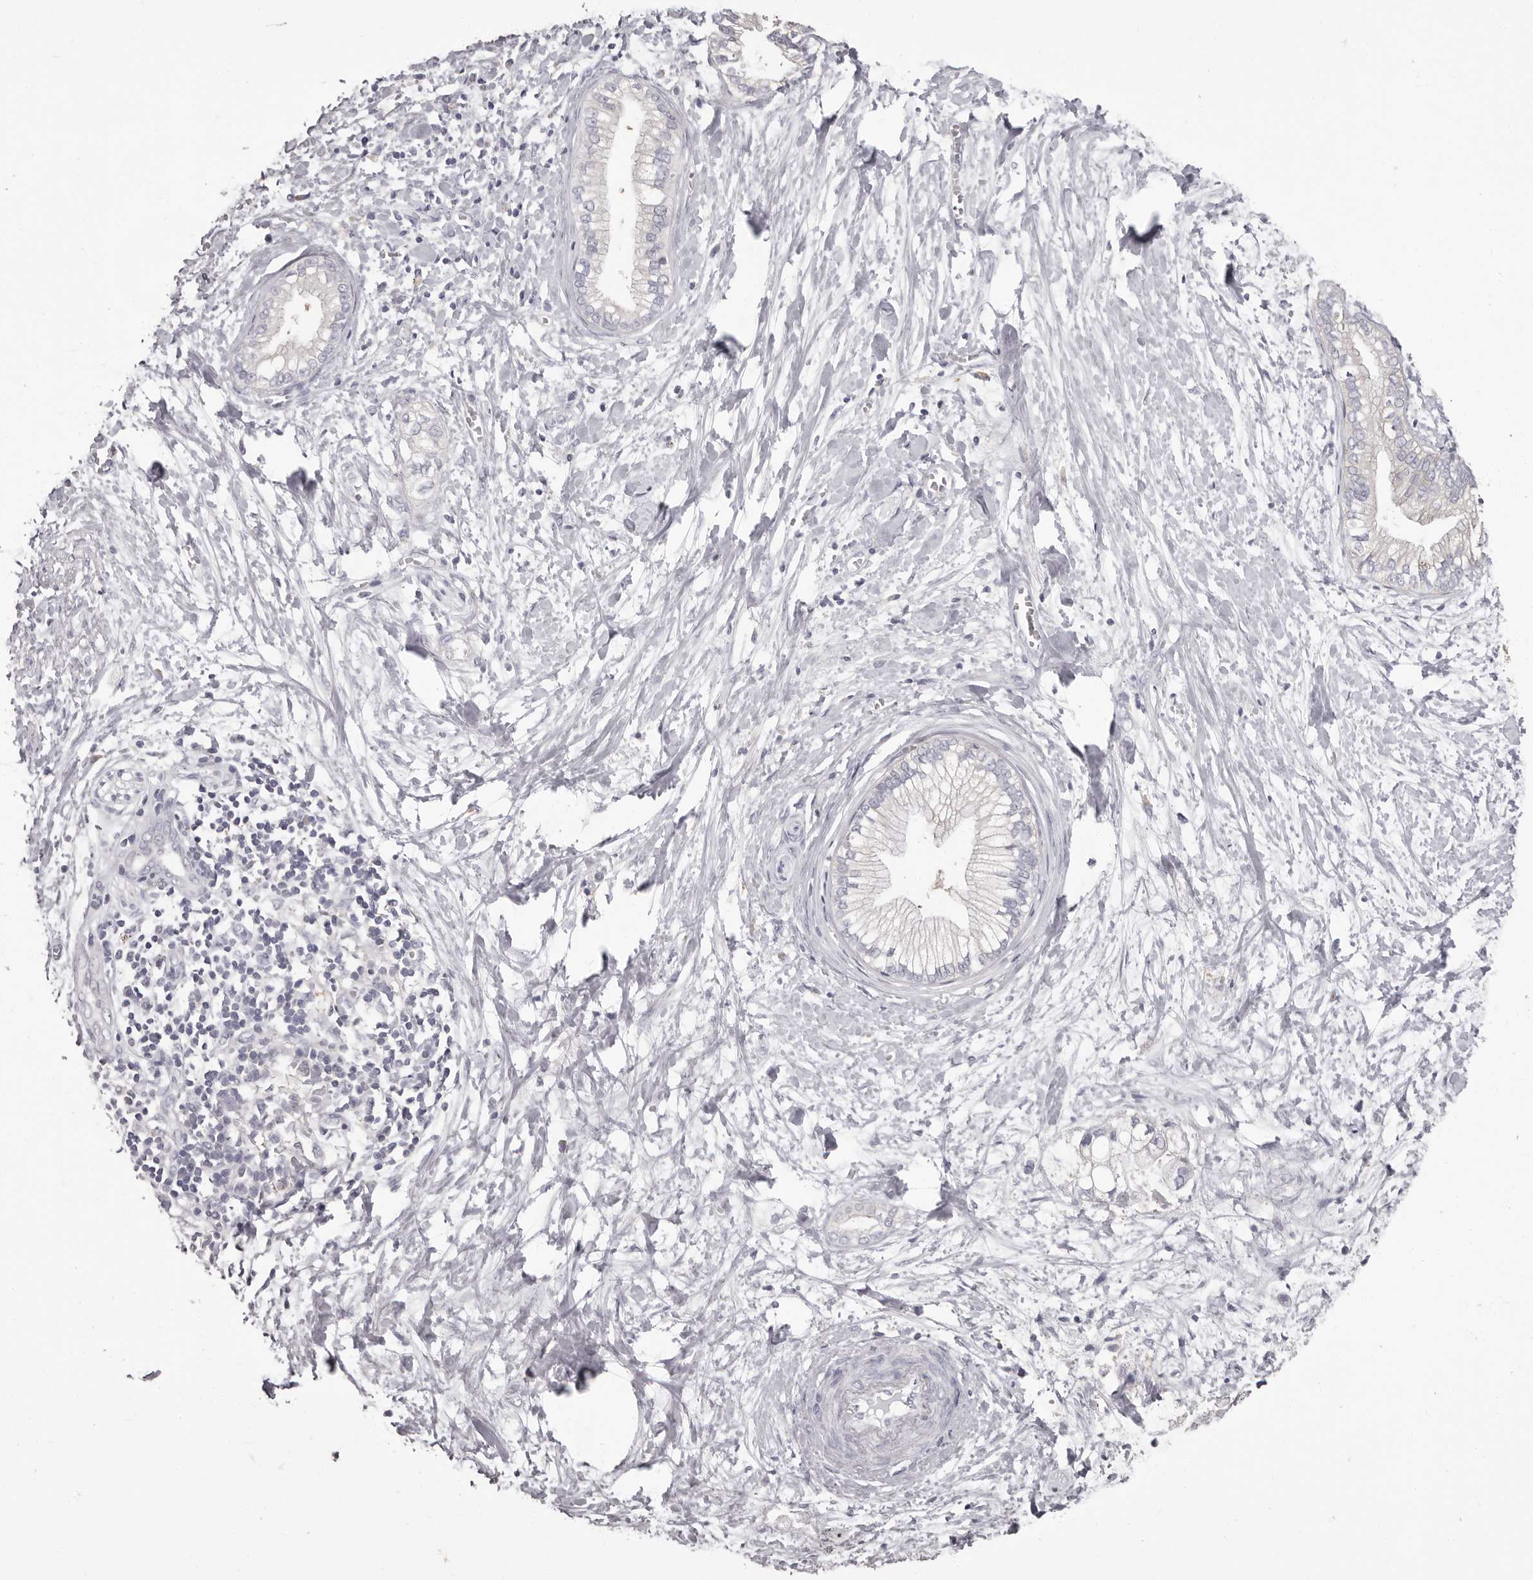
{"staining": {"intensity": "negative", "quantity": "none", "location": "none"}, "tissue": "pancreatic cancer", "cell_type": "Tumor cells", "image_type": "cancer", "snomed": [{"axis": "morphology", "description": "Adenocarcinoma, NOS"}, {"axis": "topography", "description": "Pancreas"}], "caption": "A high-resolution micrograph shows IHC staining of pancreatic adenocarcinoma, which exhibits no significant staining in tumor cells.", "gene": "APEH", "patient": {"sex": "male", "age": 68}}